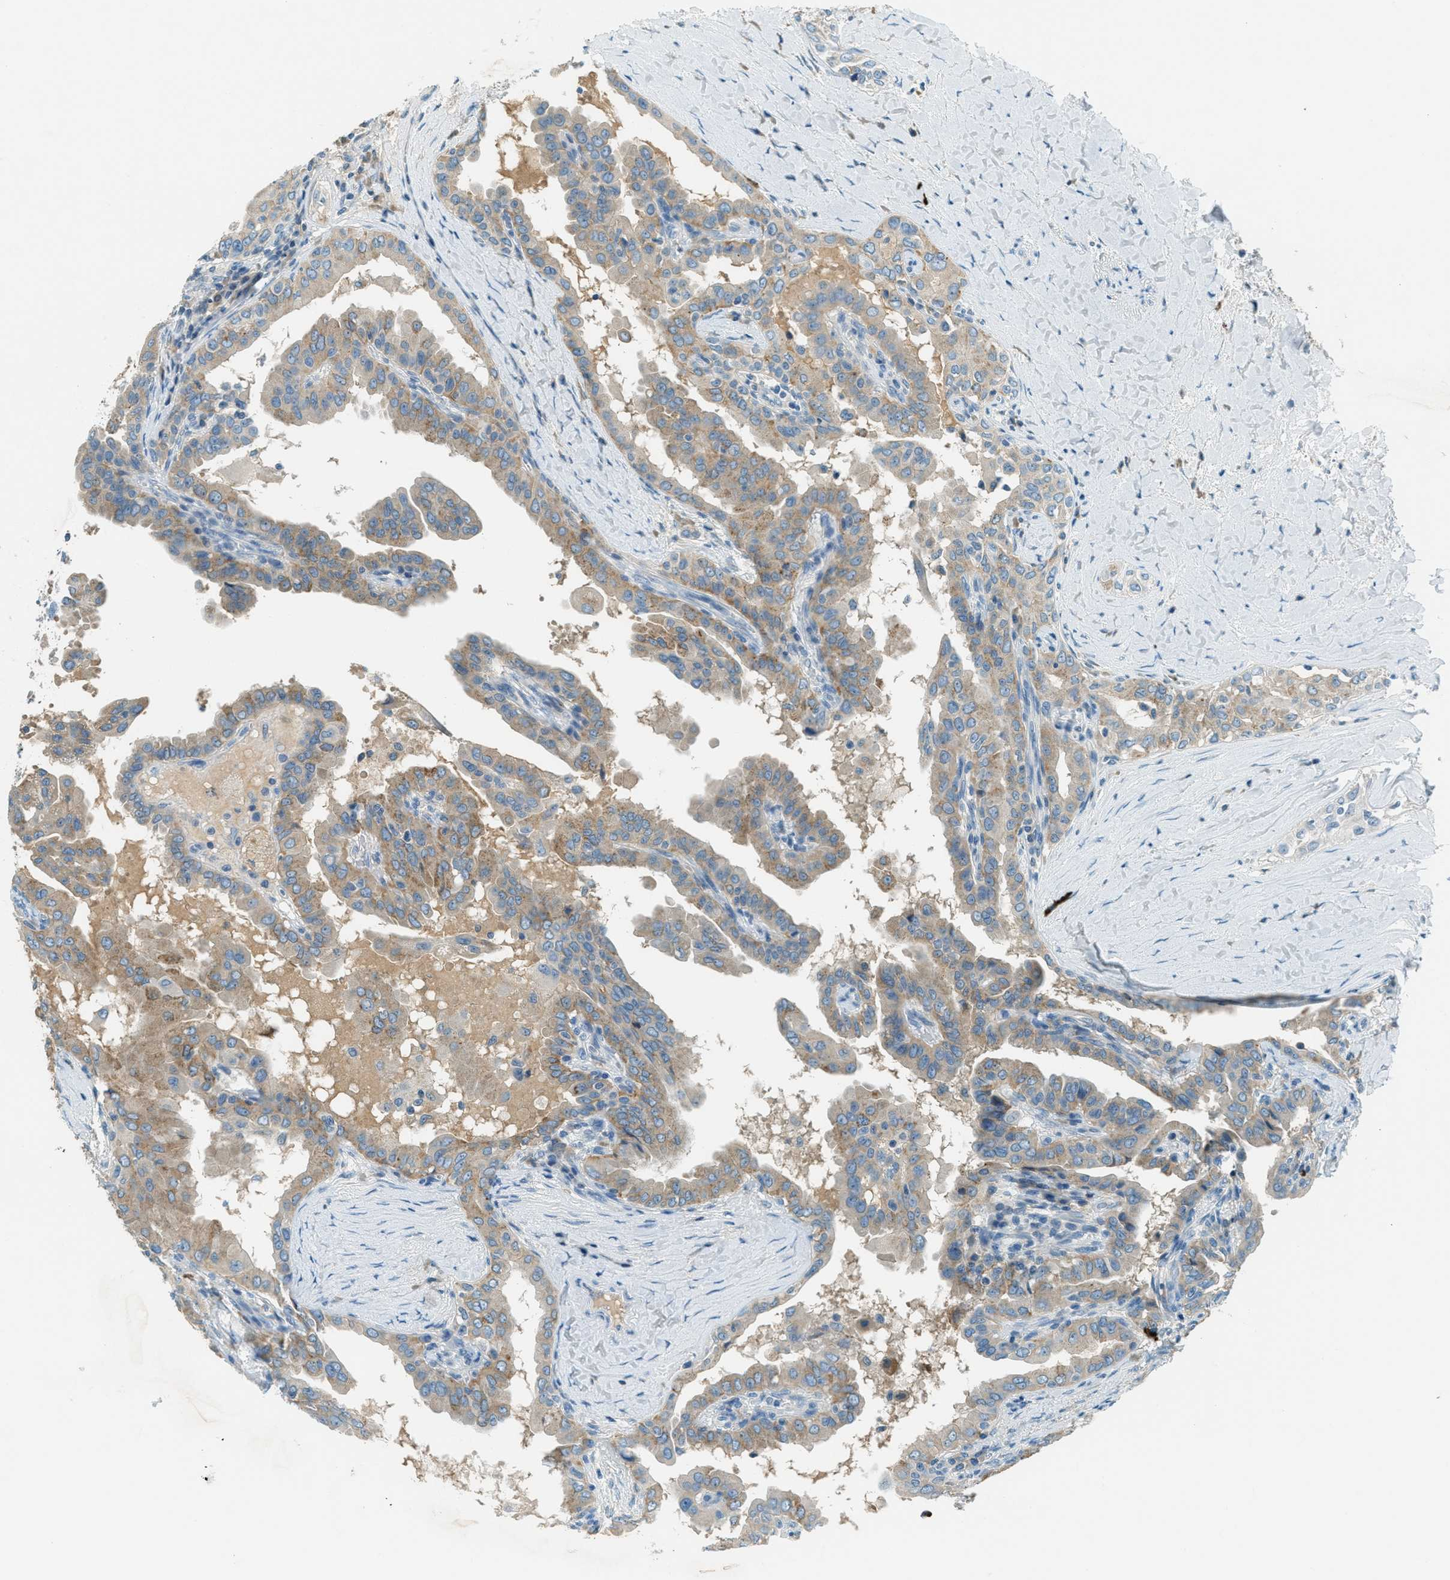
{"staining": {"intensity": "weak", "quantity": ">75%", "location": "cytoplasmic/membranous"}, "tissue": "thyroid cancer", "cell_type": "Tumor cells", "image_type": "cancer", "snomed": [{"axis": "morphology", "description": "Papillary adenocarcinoma, NOS"}, {"axis": "topography", "description": "Thyroid gland"}], "caption": "Brown immunohistochemical staining in human thyroid papillary adenocarcinoma shows weak cytoplasmic/membranous positivity in about >75% of tumor cells.", "gene": "MSLN", "patient": {"sex": "male", "age": 33}}